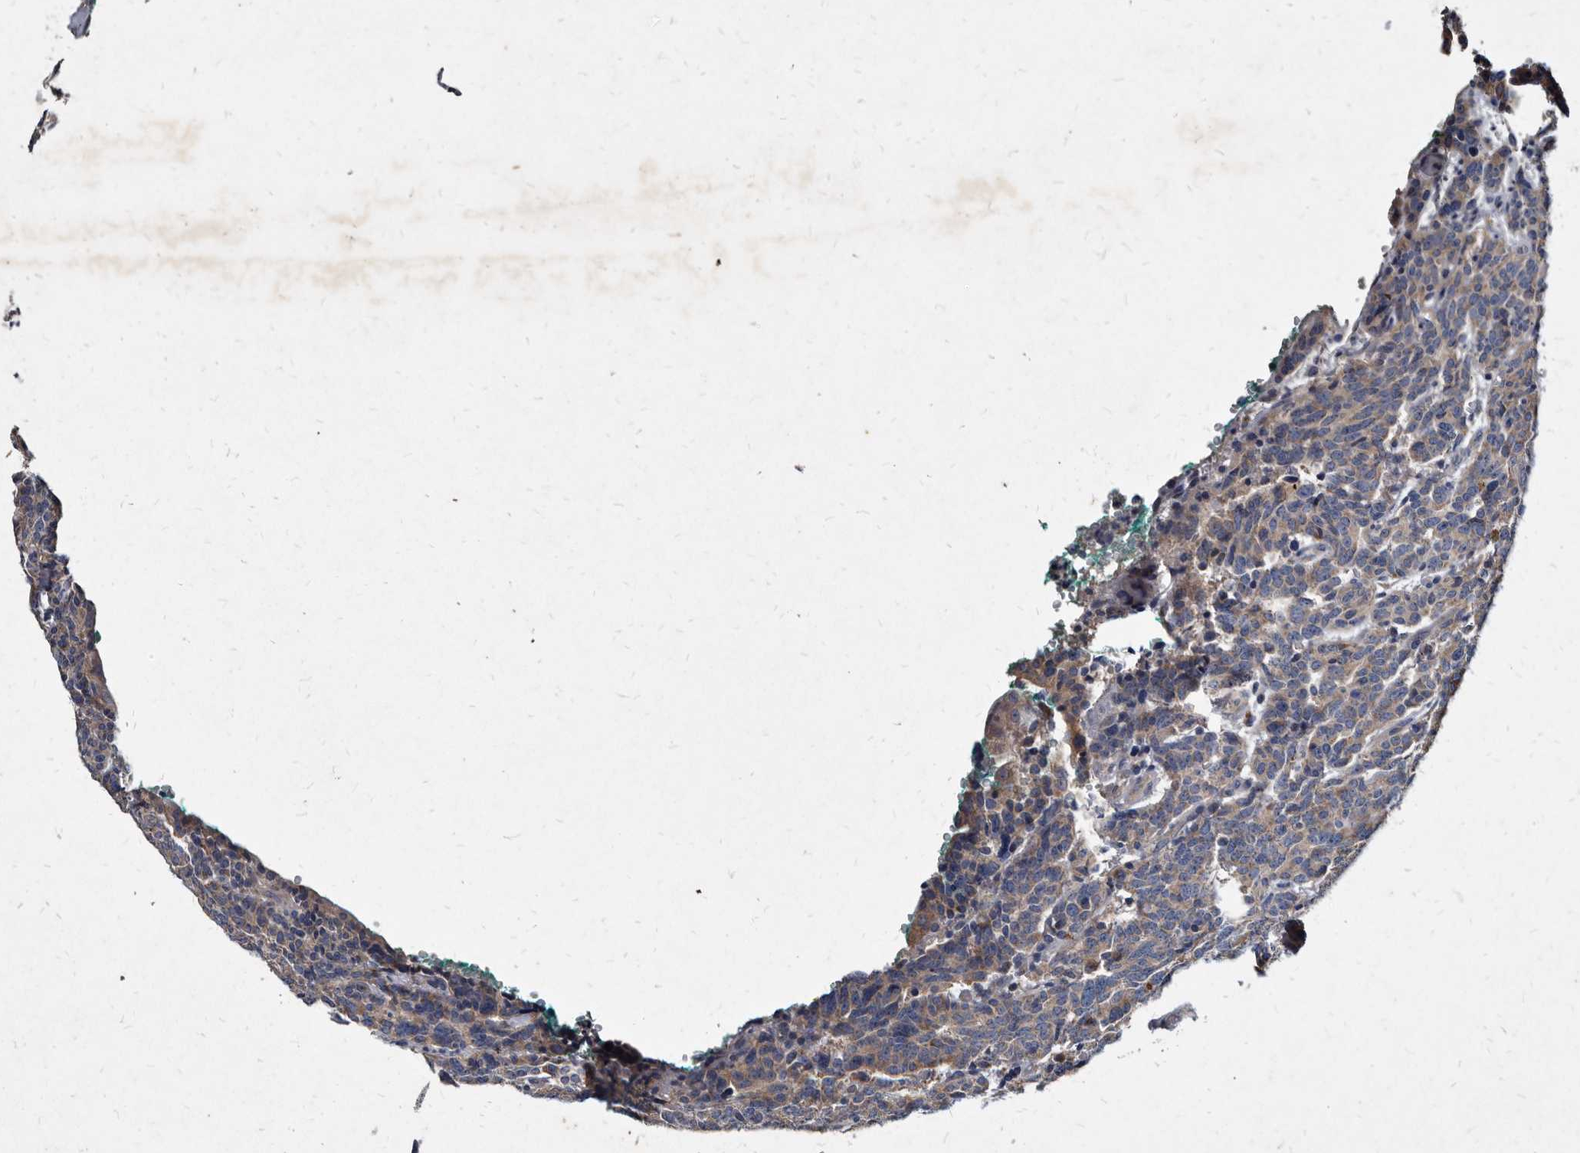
{"staining": {"intensity": "weak", "quantity": "25%-75%", "location": "cytoplasmic/membranous"}, "tissue": "carcinoid", "cell_type": "Tumor cells", "image_type": "cancer", "snomed": [{"axis": "morphology", "description": "Carcinoid, malignant, NOS"}, {"axis": "topography", "description": "Lung"}], "caption": "Tumor cells show low levels of weak cytoplasmic/membranous positivity in approximately 25%-75% of cells in carcinoid (malignant).", "gene": "YPEL3", "patient": {"sex": "female", "age": 46}}